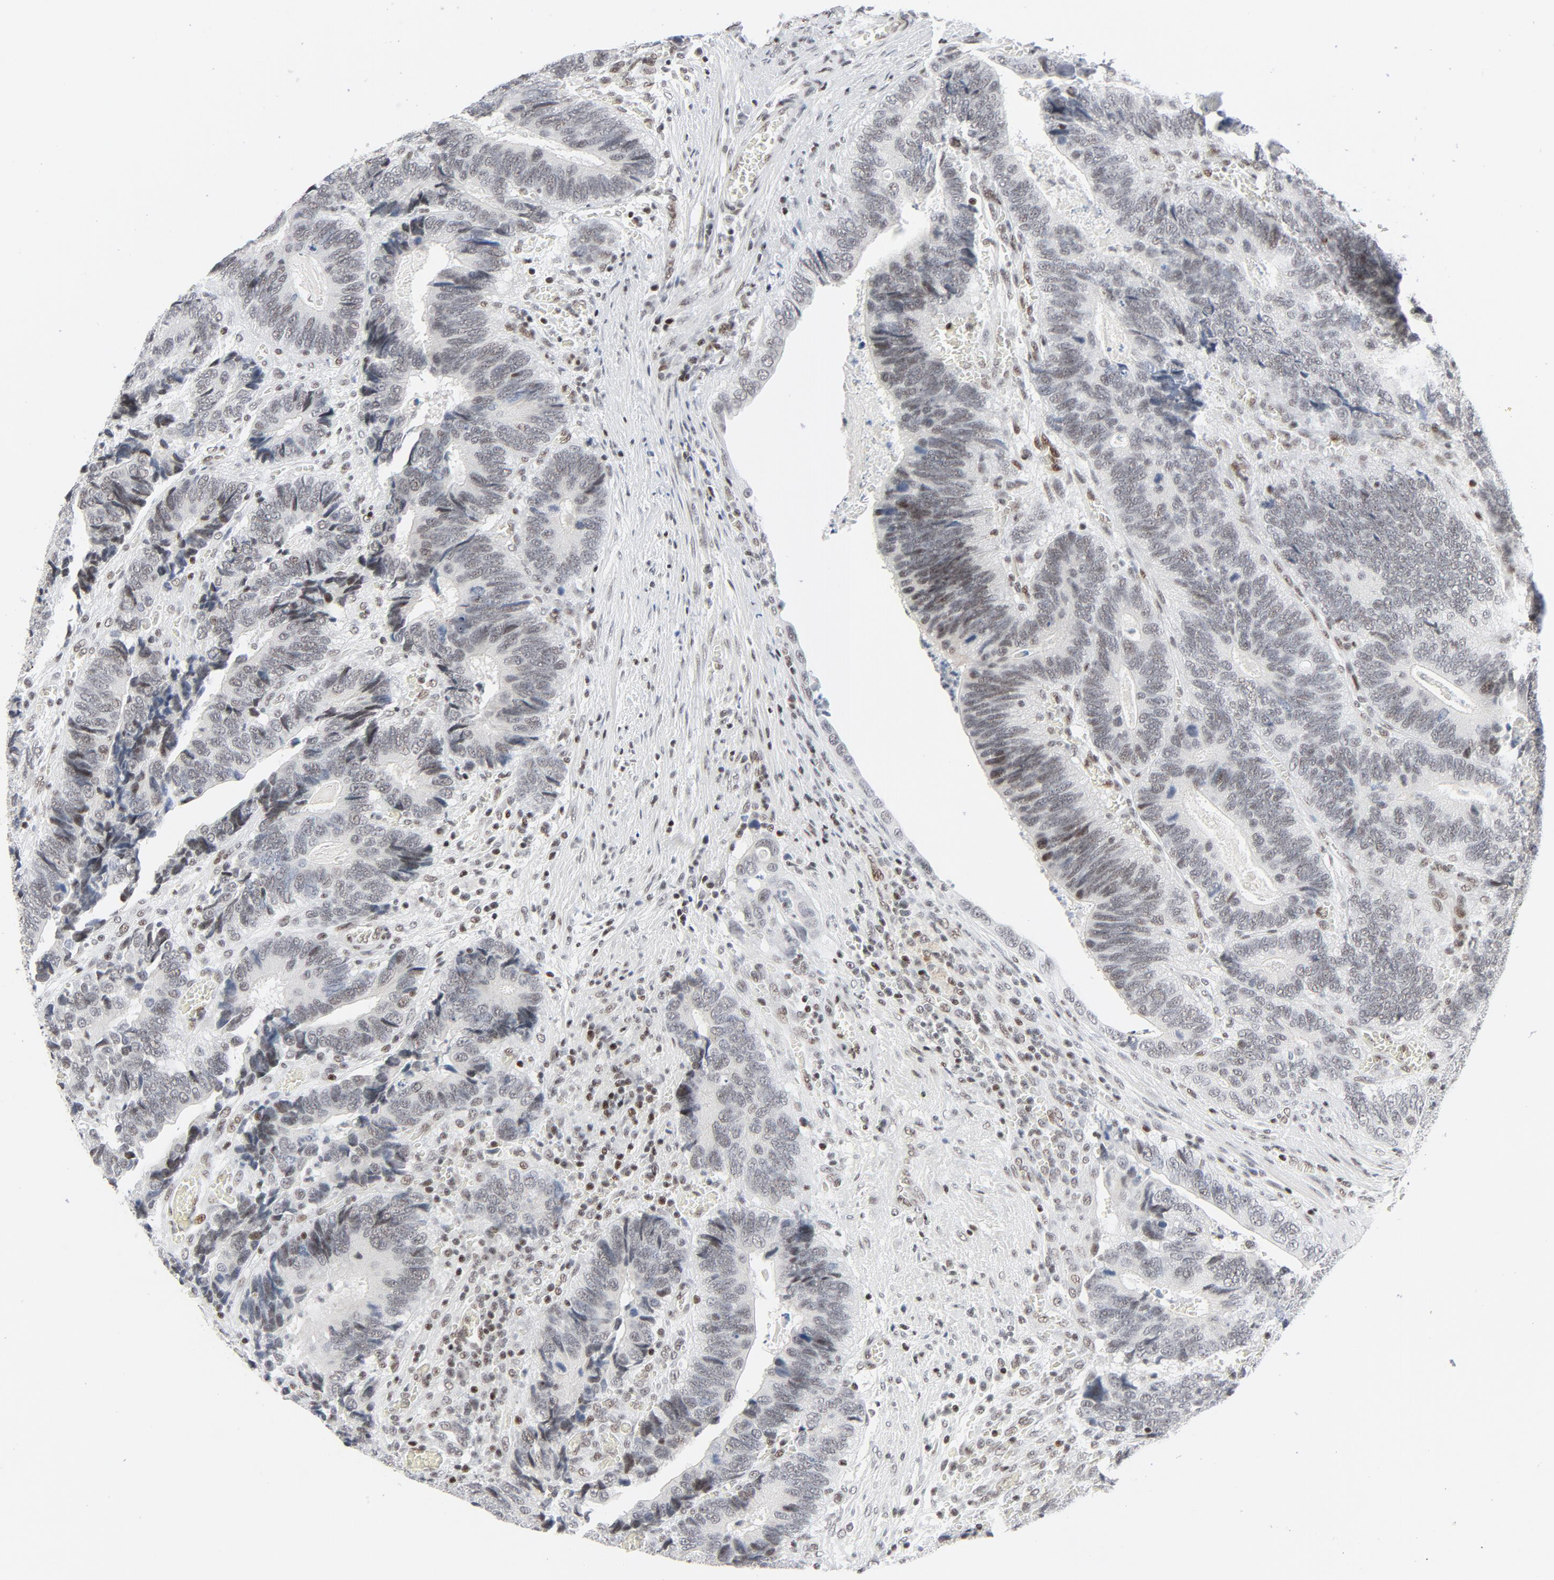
{"staining": {"intensity": "weak", "quantity": "<25%", "location": "nuclear"}, "tissue": "colorectal cancer", "cell_type": "Tumor cells", "image_type": "cancer", "snomed": [{"axis": "morphology", "description": "Adenocarcinoma, NOS"}, {"axis": "topography", "description": "Colon"}], "caption": "A micrograph of colorectal cancer (adenocarcinoma) stained for a protein exhibits no brown staining in tumor cells.", "gene": "GABPA", "patient": {"sex": "male", "age": 72}}